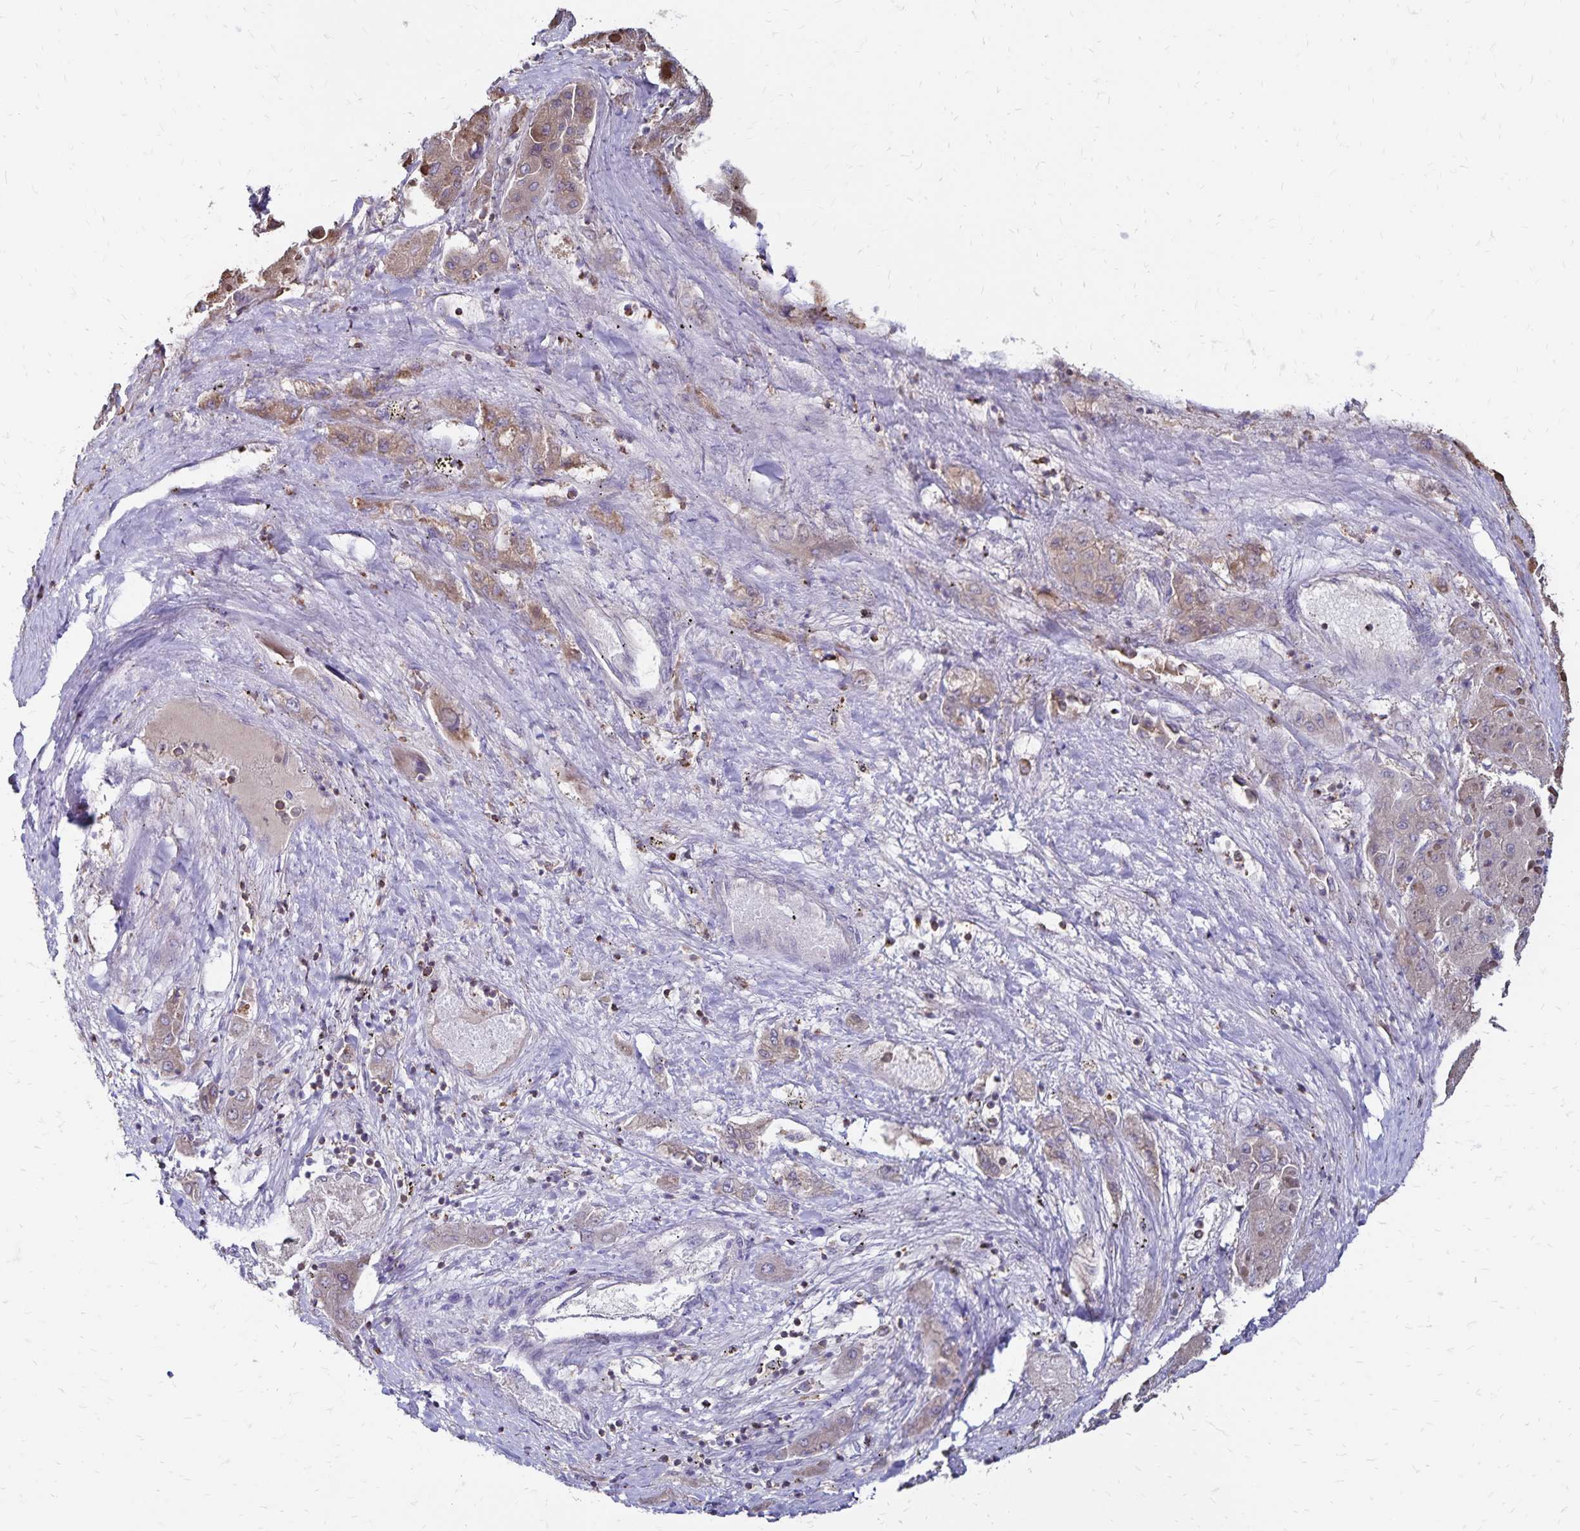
{"staining": {"intensity": "weak", "quantity": "<25%", "location": "cytoplasmic/membranous"}, "tissue": "liver cancer", "cell_type": "Tumor cells", "image_type": "cancer", "snomed": [{"axis": "morphology", "description": "Carcinoma, Hepatocellular, NOS"}, {"axis": "topography", "description": "Liver"}], "caption": "DAB (3,3'-diaminobenzidine) immunohistochemical staining of human hepatocellular carcinoma (liver) displays no significant staining in tumor cells.", "gene": "NAGPA", "patient": {"sex": "female", "age": 73}}